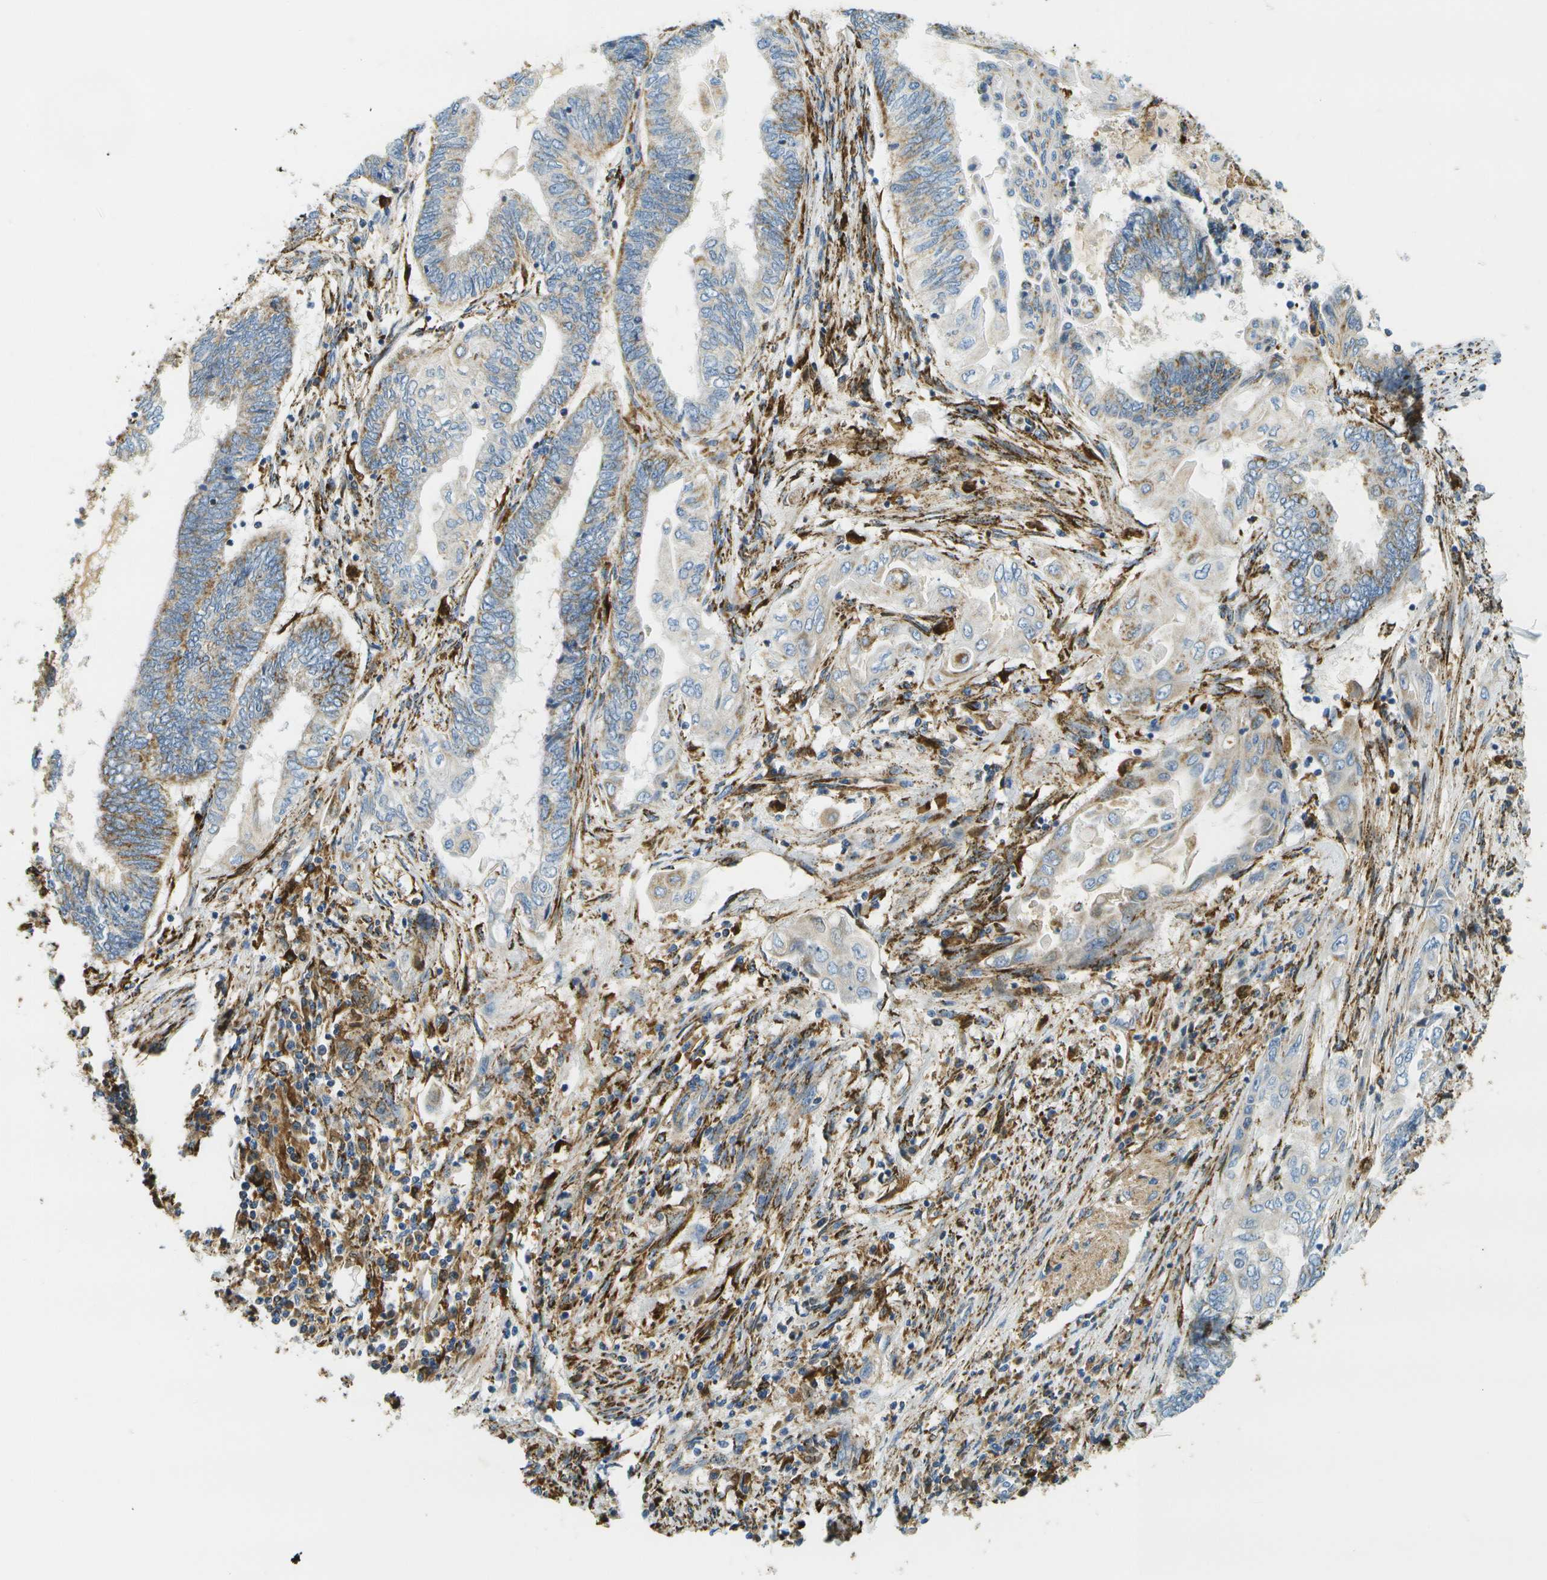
{"staining": {"intensity": "moderate", "quantity": "<25%", "location": "cytoplasmic/membranous"}, "tissue": "endometrial cancer", "cell_type": "Tumor cells", "image_type": "cancer", "snomed": [{"axis": "morphology", "description": "Adenocarcinoma, NOS"}, {"axis": "topography", "description": "Uterus"}, {"axis": "topography", "description": "Endometrium"}], "caption": "Endometrial cancer stained for a protein (brown) displays moderate cytoplasmic/membranous positive positivity in about <25% of tumor cells.", "gene": "HLCS", "patient": {"sex": "female", "age": 70}}